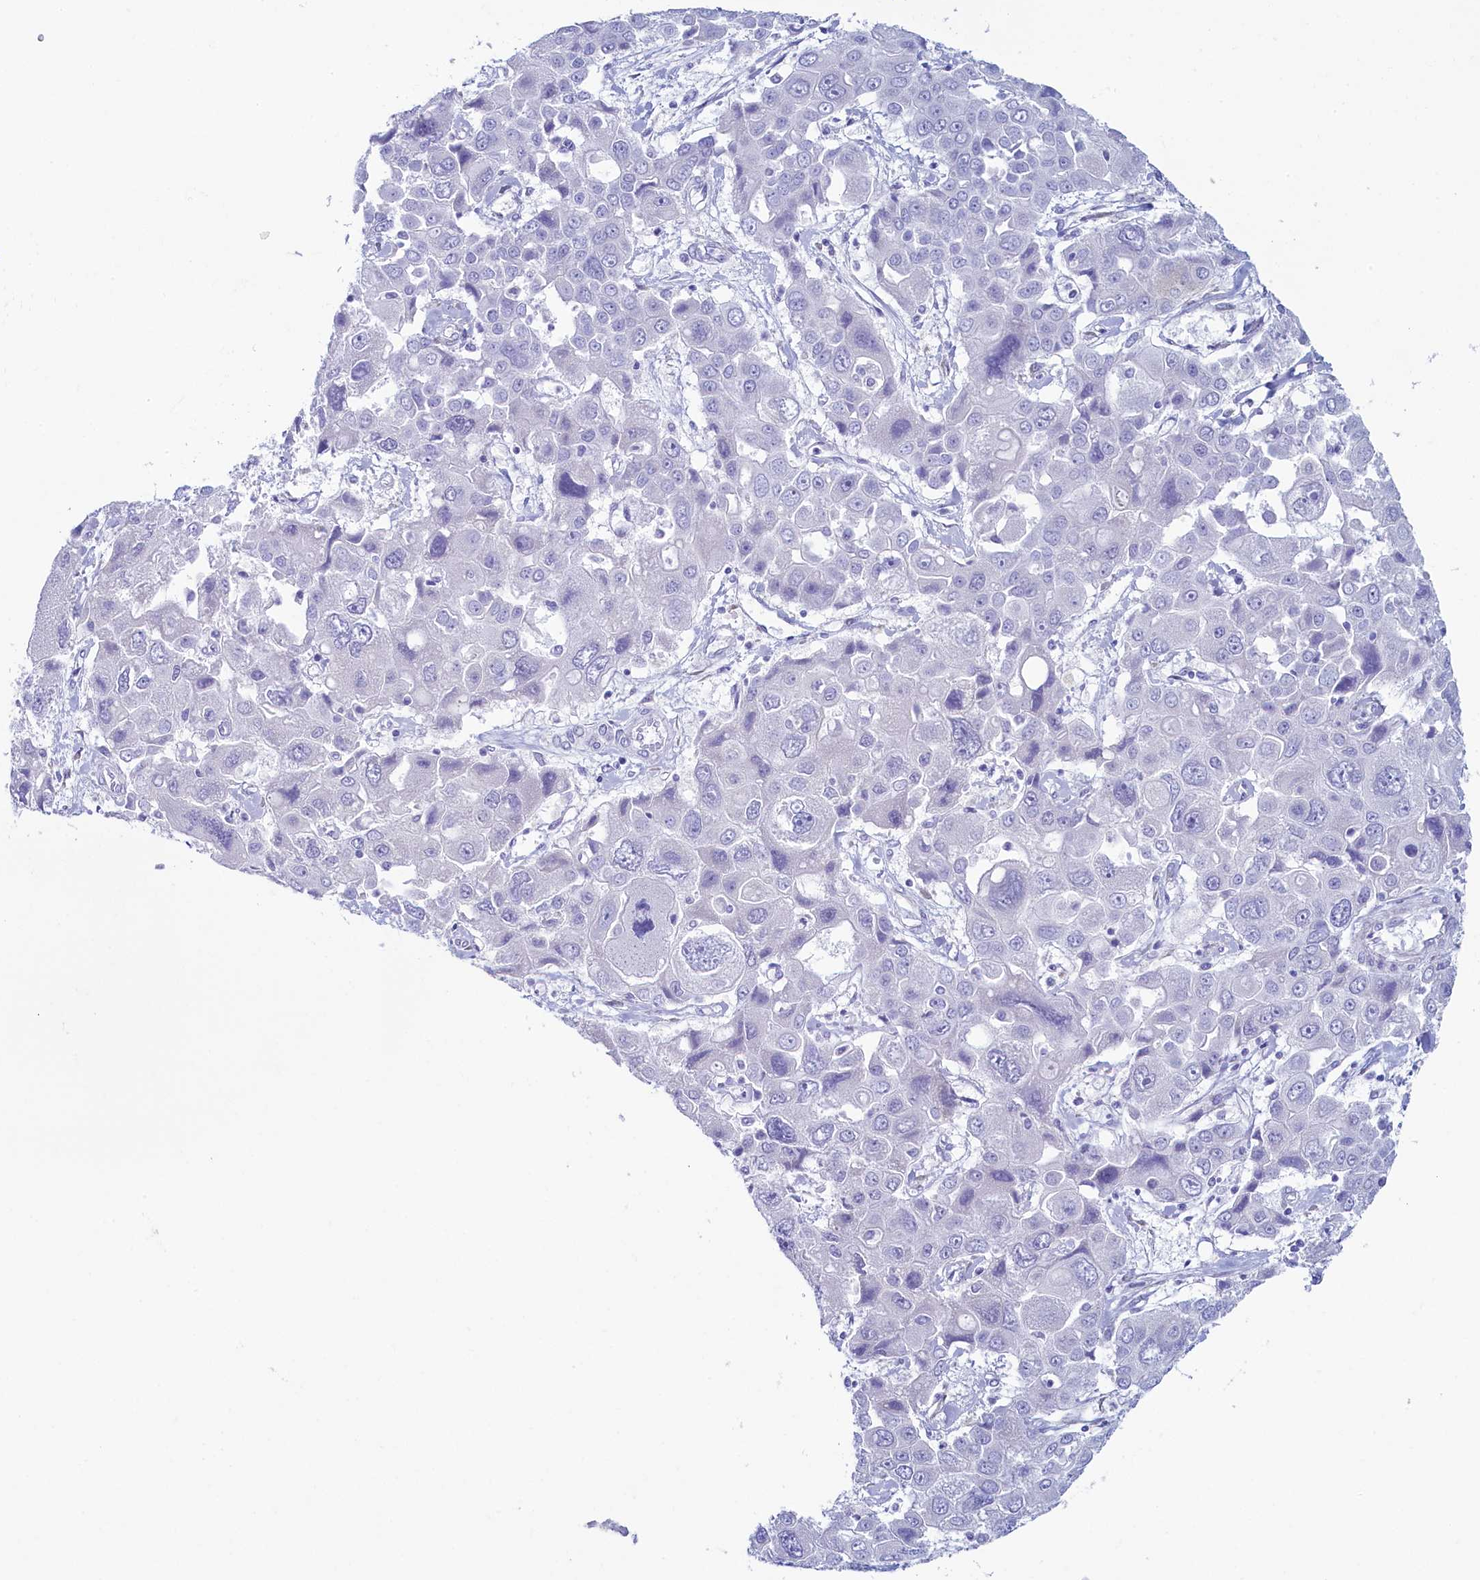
{"staining": {"intensity": "negative", "quantity": "none", "location": "none"}, "tissue": "liver cancer", "cell_type": "Tumor cells", "image_type": "cancer", "snomed": [{"axis": "morphology", "description": "Cholangiocarcinoma"}, {"axis": "topography", "description": "Liver"}], "caption": "Cholangiocarcinoma (liver) was stained to show a protein in brown. There is no significant expression in tumor cells.", "gene": "SKA3", "patient": {"sex": "male", "age": 67}}